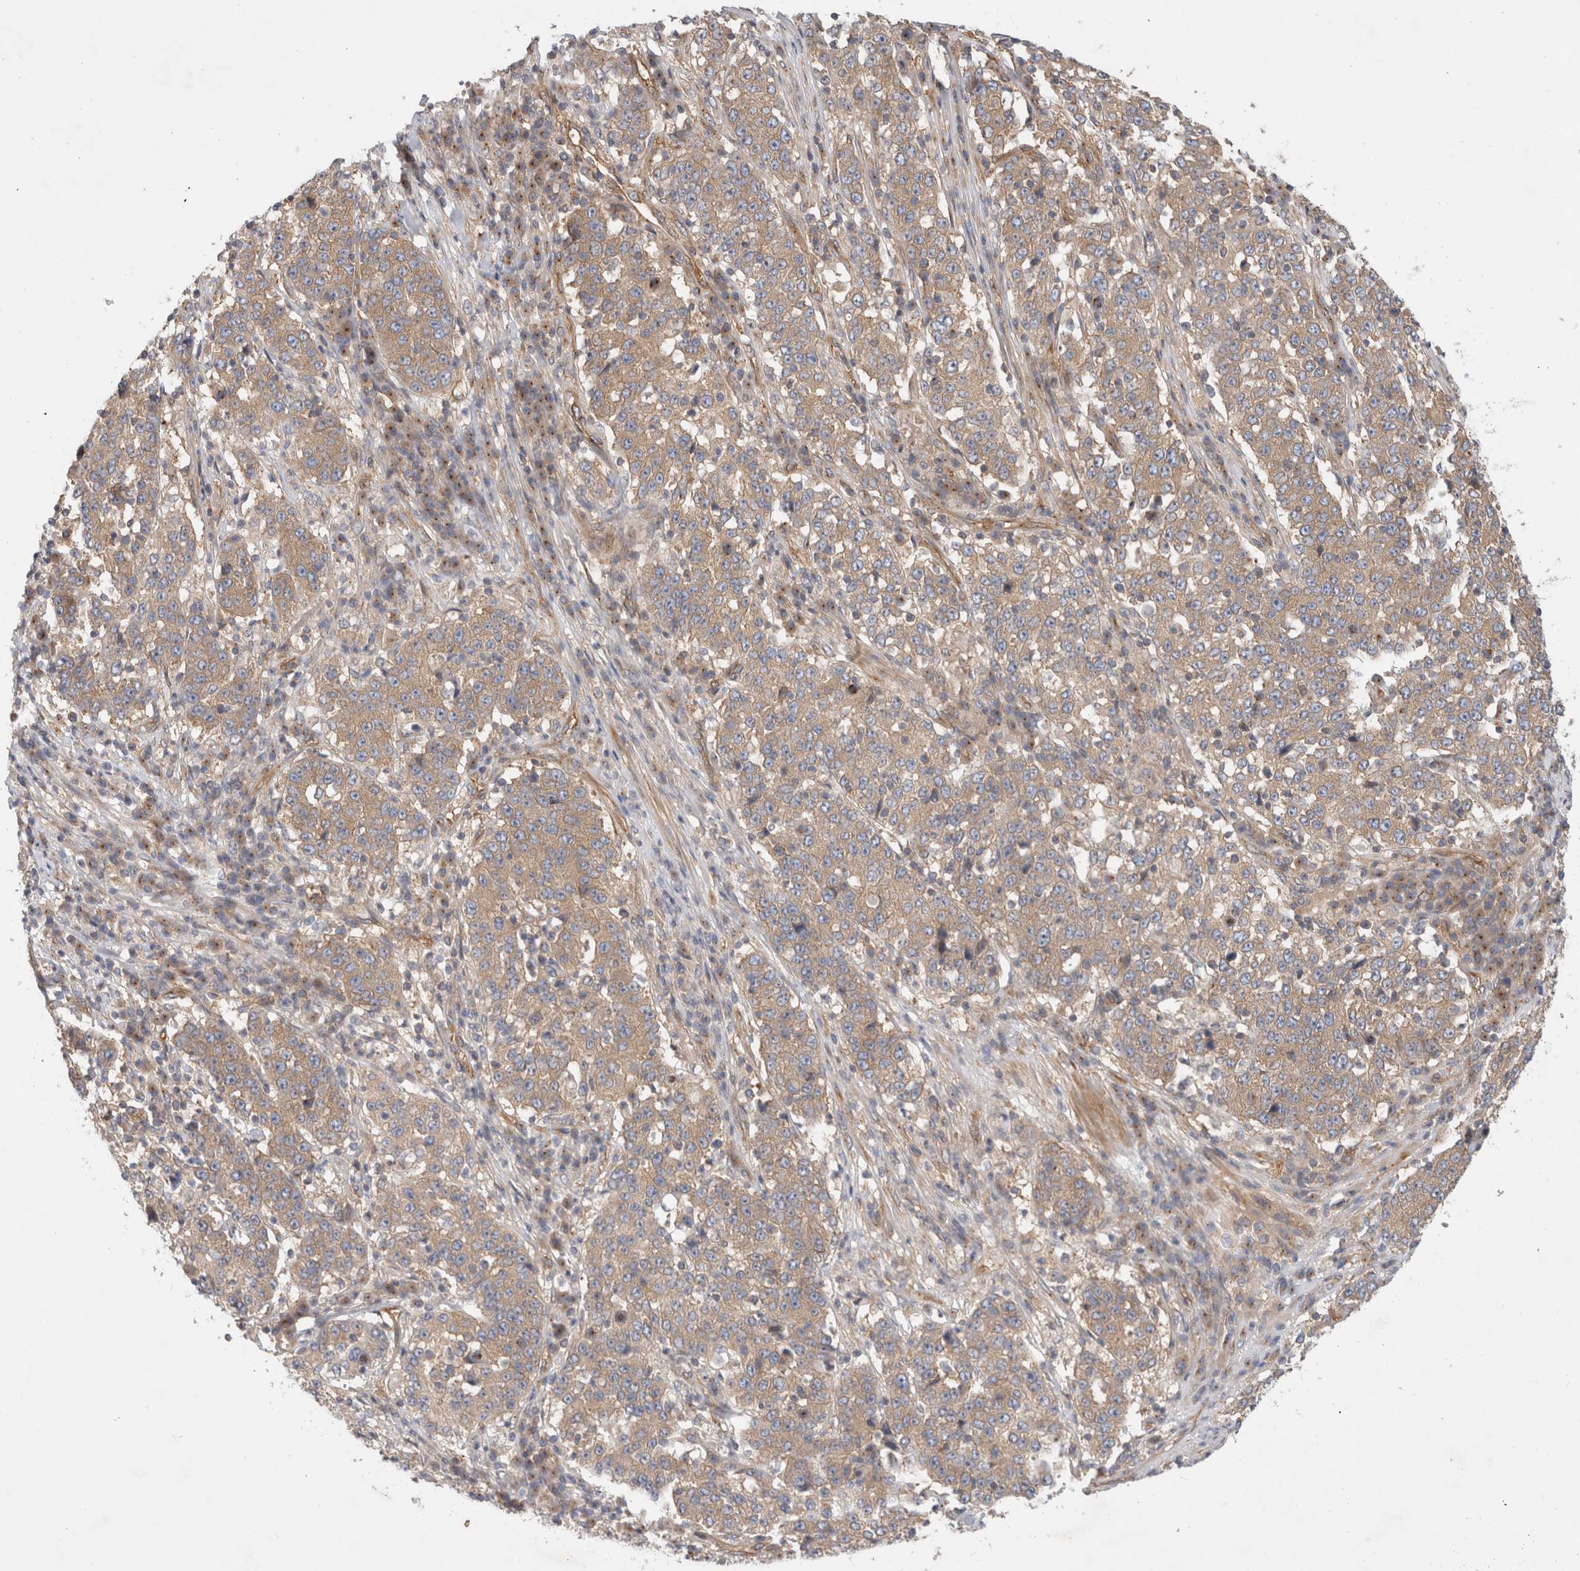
{"staining": {"intensity": "weak", "quantity": ">75%", "location": "cytoplasmic/membranous"}, "tissue": "stomach cancer", "cell_type": "Tumor cells", "image_type": "cancer", "snomed": [{"axis": "morphology", "description": "Adenocarcinoma, NOS"}, {"axis": "topography", "description": "Stomach"}], "caption": "Stomach adenocarcinoma tissue demonstrates weak cytoplasmic/membranous expression in about >75% of tumor cells", "gene": "GPR150", "patient": {"sex": "male", "age": 59}}